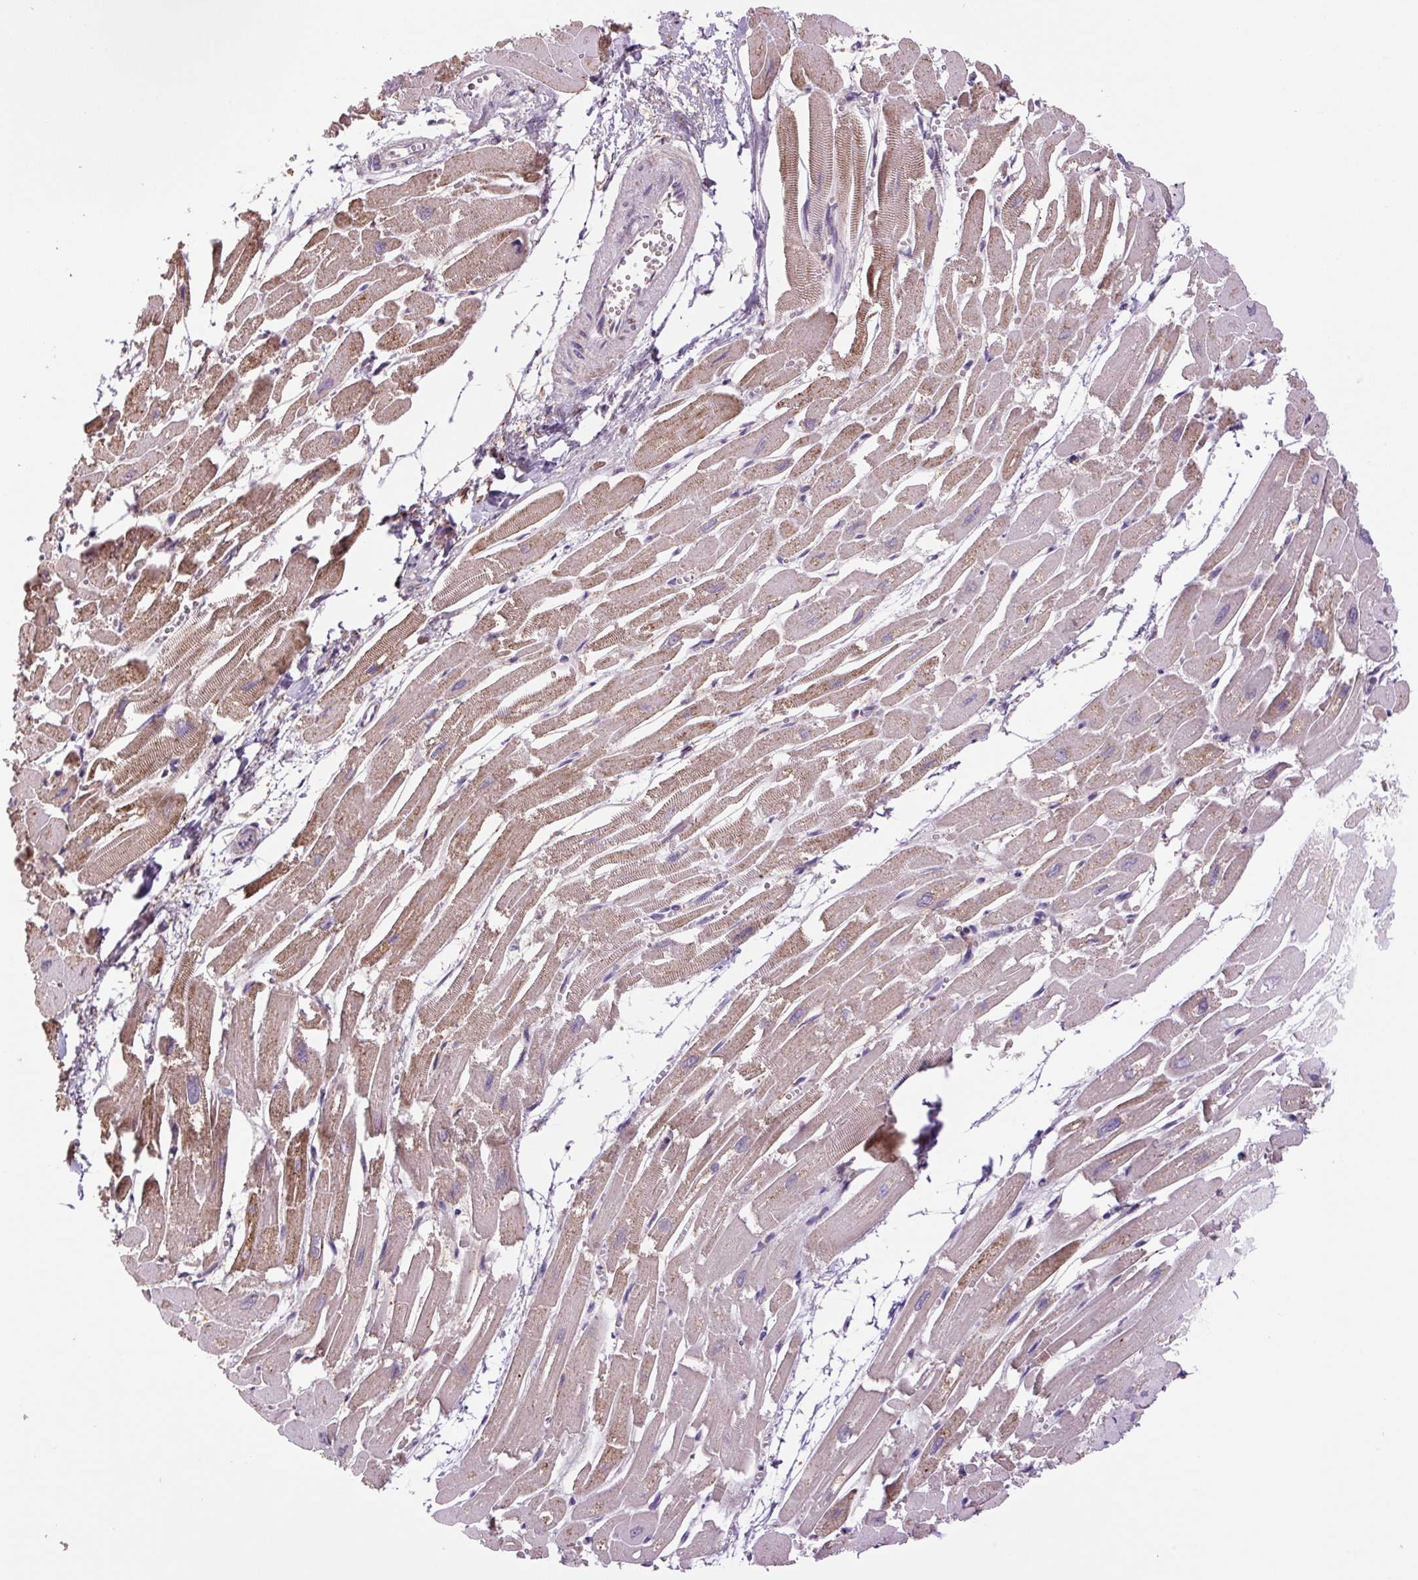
{"staining": {"intensity": "moderate", "quantity": ">75%", "location": "cytoplasmic/membranous"}, "tissue": "heart muscle", "cell_type": "Cardiomyocytes", "image_type": "normal", "snomed": [{"axis": "morphology", "description": "Normal tissue, NOS"}, {"axis": "topography", "description": "Heart"}], "caption": "Immunohistochemistry (IHC) image of normal human heart muscle stained for a protein (brown), which displays medium levels of moderate cytoplasmic/membranous staining in about >75% of cardiomyocytes.", "gene": "SGF29", "patient": {"sex": "male", "age": 54}}